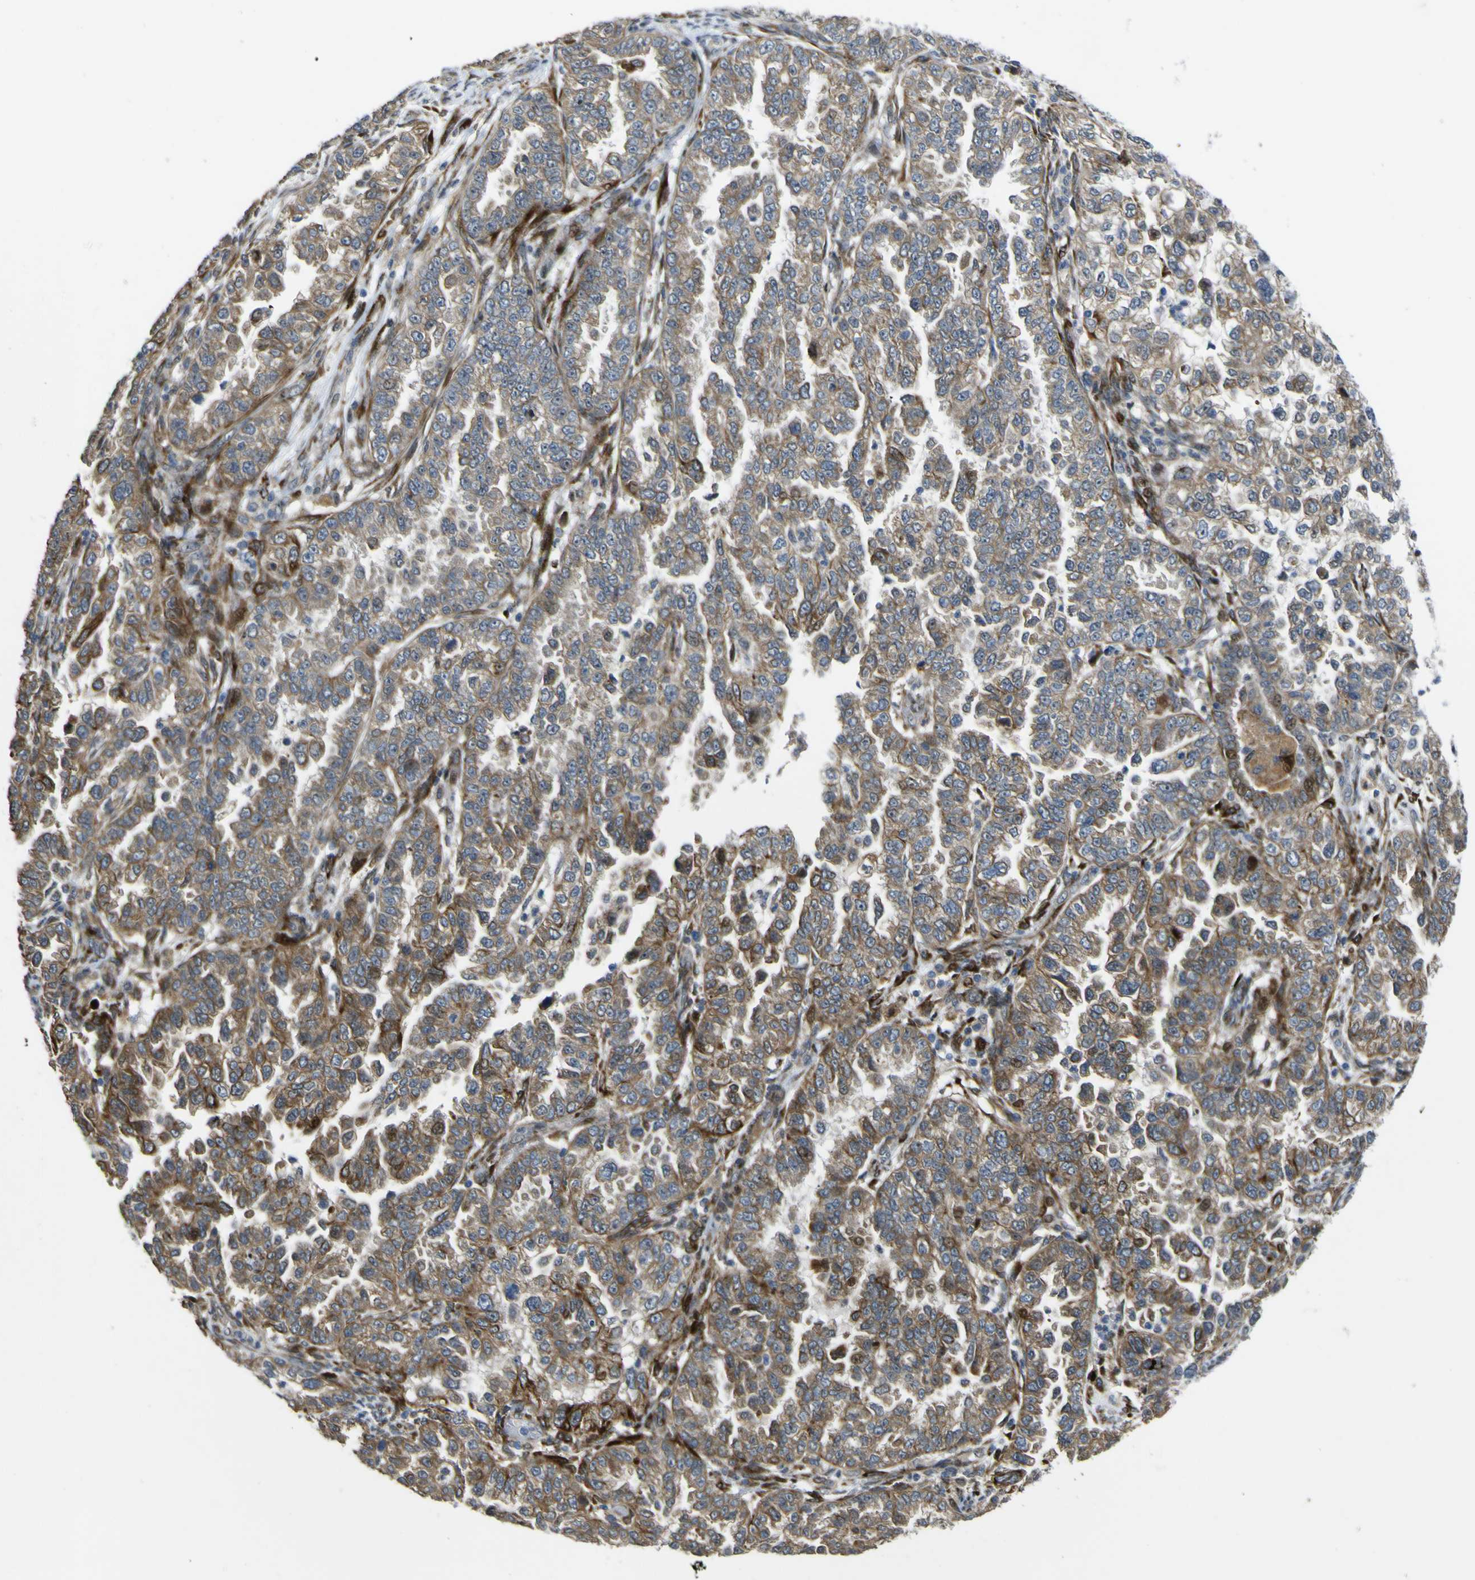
{"staining": {"intensity": "moderate", "quantity": ">75%", "location": "cytoplasmic/membranous"}, "tissue": "endometrial cancer", "cell_type": "Tumor cells", "image_type": "cancer", "snomed": [{"axis": "morphology", "description": "Adenocarcinoma, NOS"}, {"axis": "topography", "description": "Endometrium"}], "caption": "Endometrial cancer was stained to show a protein in brown. There is medium levels of moderate cytoplasmic/membranous staining in approximately >75% of tumor cells.", "gene": "LBHD1", "patient": {"sex": "female", "age": 85}}